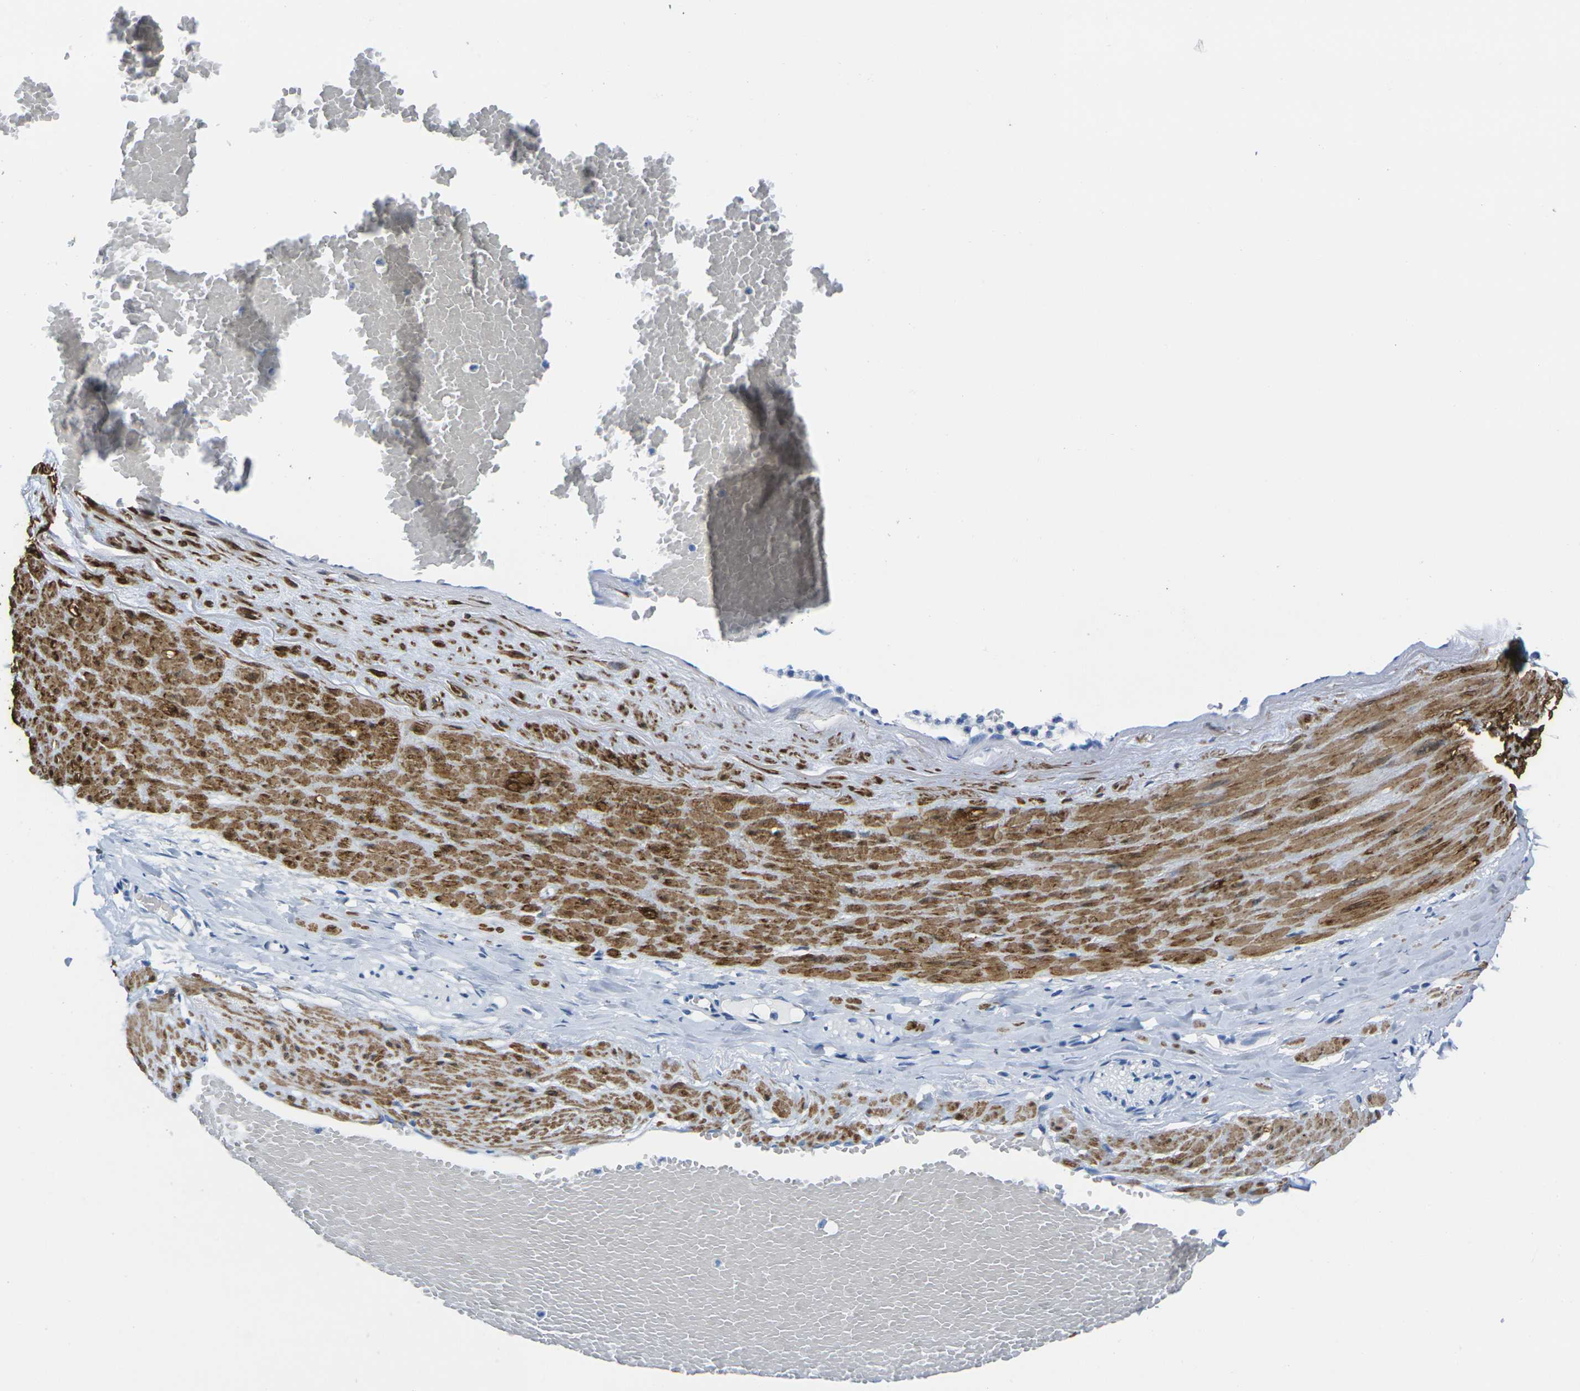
{"staining": {"intensity": "negative", "quantity": "none", "location": "none"}, "tissue": "adipose tissue", "cell_type": "Adipocytes", "image_type": "normal", "snomed": [{"axis": "morphology", "description": "Normal tissue, NOS"}, {"axis": "topography", "description": "Soft tissue"}, {"axis": "topography", "description": "Vascular tissue"}], "caption": "IHC micrograph of benign adipose tissue: adipose tissue stained with DAB (3,3'-diaminobenzidine) reveals no significant protein staining in adipocytes. (DAB immunohistochemistry with hematoxylin counter stain).", "gene": "CNN1", "patient": {"sex": "female", "age": 35}}